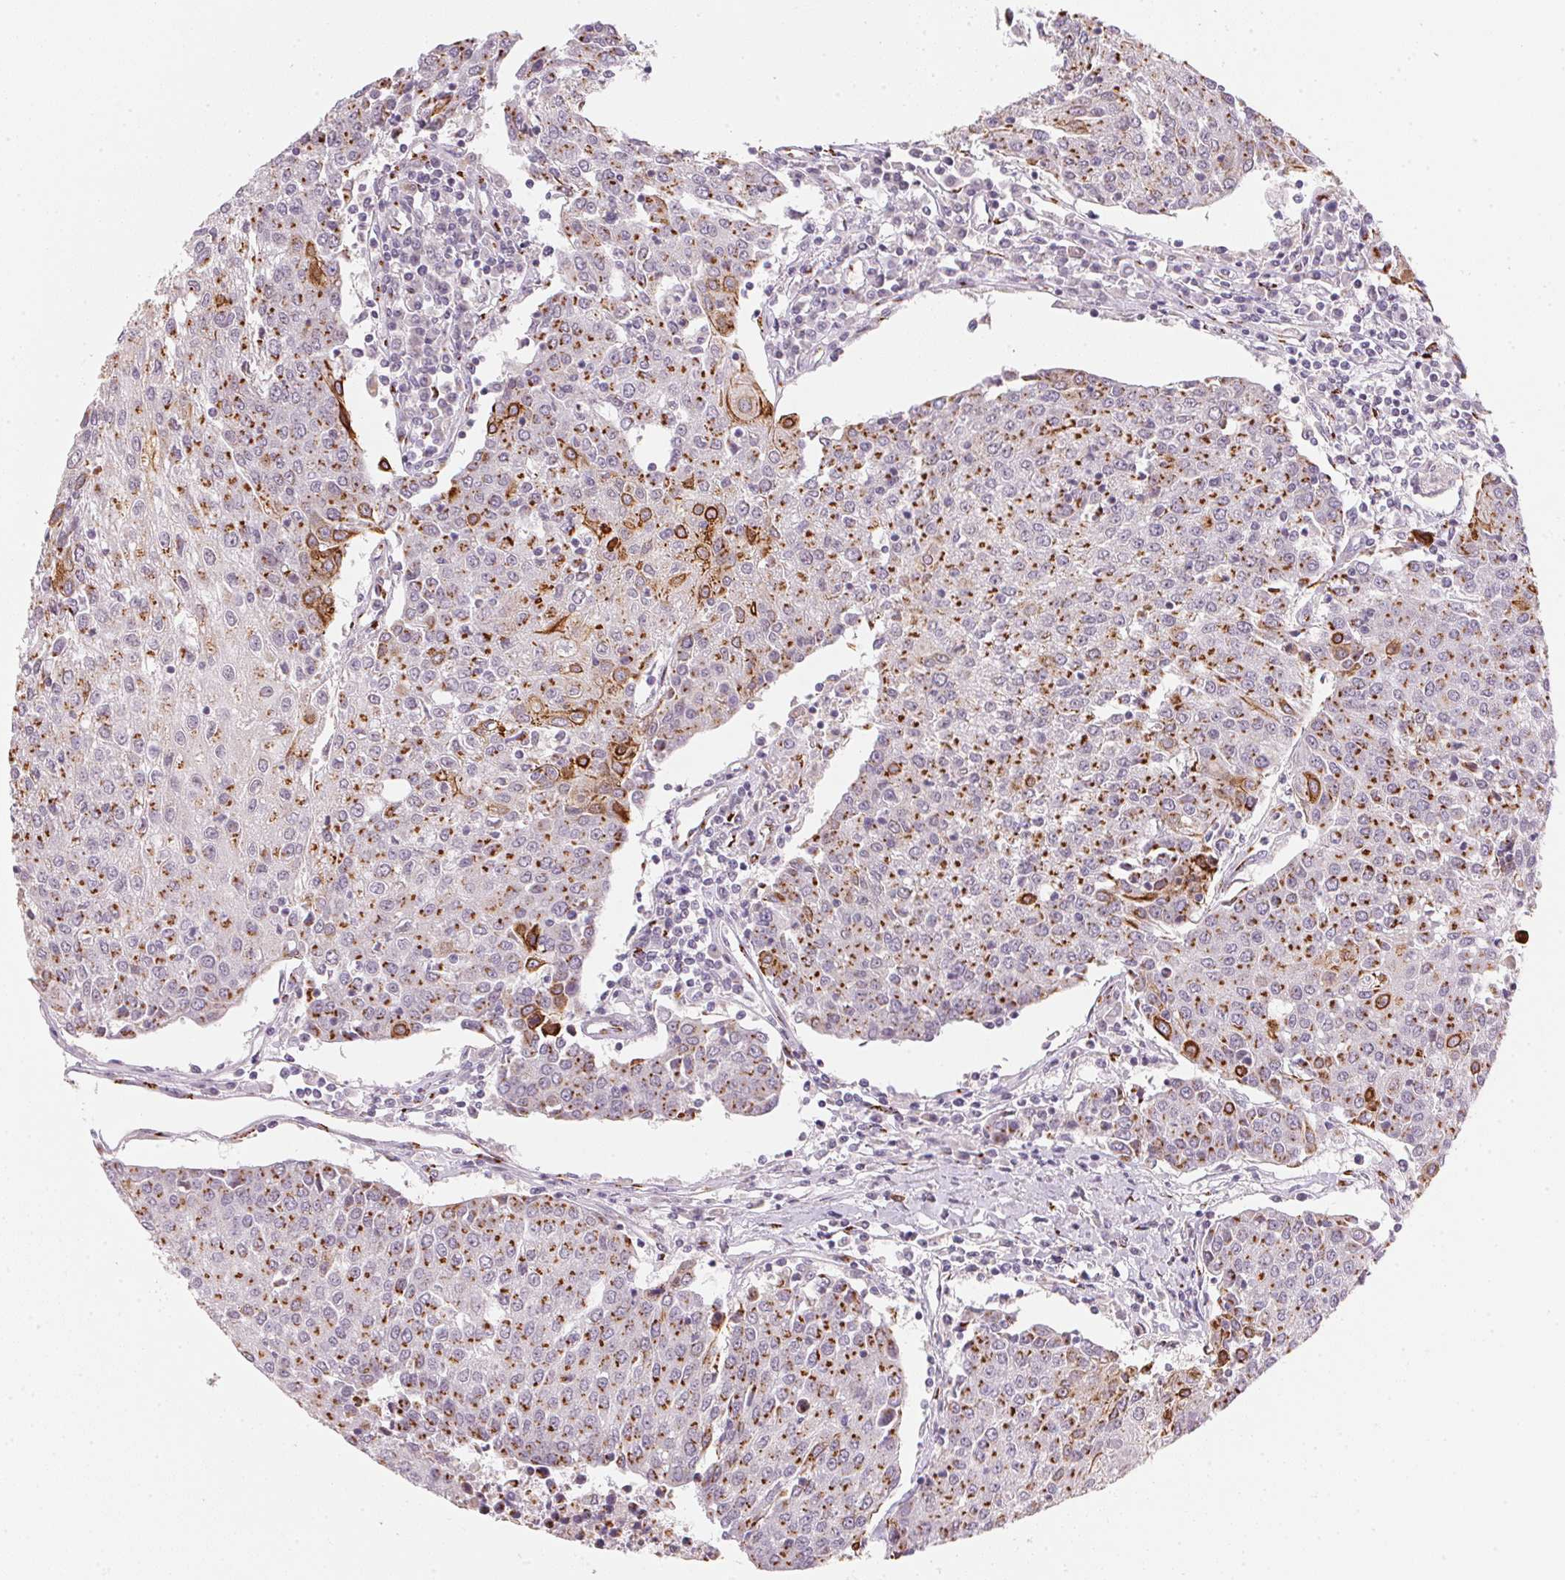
{"staining": {"intensity": "moderate", "quantity": ">75%", "location": "cytoplasmic/membranous"}, "tissue": "urothelial cancer", "cell_type": "Tumor cells", "image_type": "cancer", "snomed": [{"axis": "morphology", "description": "Urothelial carcinoma, High grade"}, {"axis": "topography", "description": "Urinary bladder"}], "caption": "This histopathology image exhibits immunohistochemistry staining of urothelial cancer, with medium moderate cytoplasmic/membranous positivity in about >75% of tumor cells.", "gene": "RAB22A", "patient": {"sex": "female", "age": 85}}